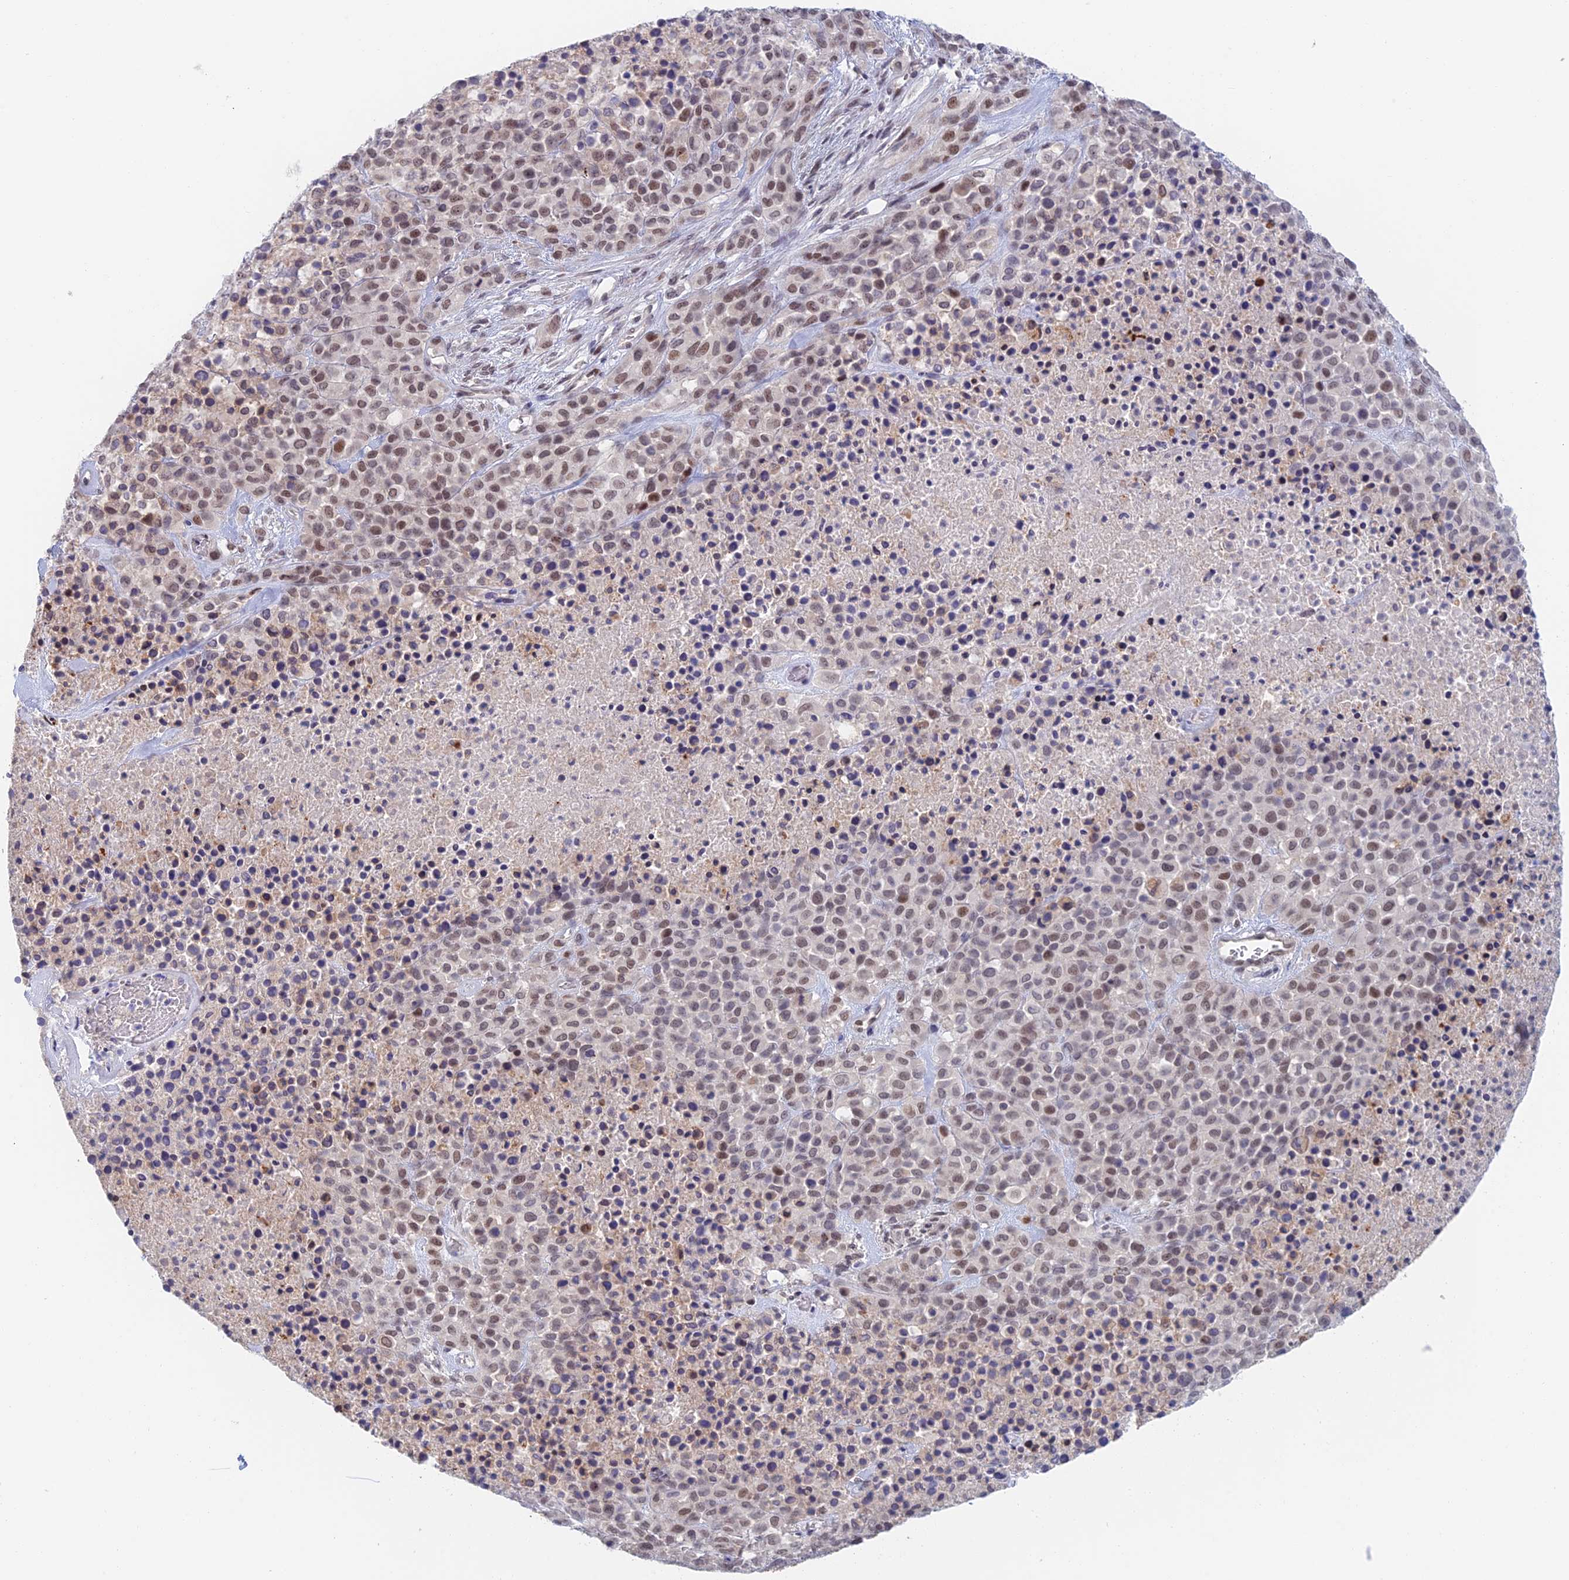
{"staining": {"intensity": "moderate", "quantity": ">75%", "location": "nuclear"}, "tissue": "melanoma", "cell_type": "Tumor cells", "image_type": "cancer", "snomed": [{"axis": "morphology", "description": "Malignant melanoma, Metastatic site"}, {"axis": "topography", "description": "Skin"}], "caption": "Moderate nuclear positivity is seen in approximately >75% of tumor cells in malignant melanoma (metastatic site).", "gene": "ZUP1", "patient": {"sex": "female", "age": 81}}